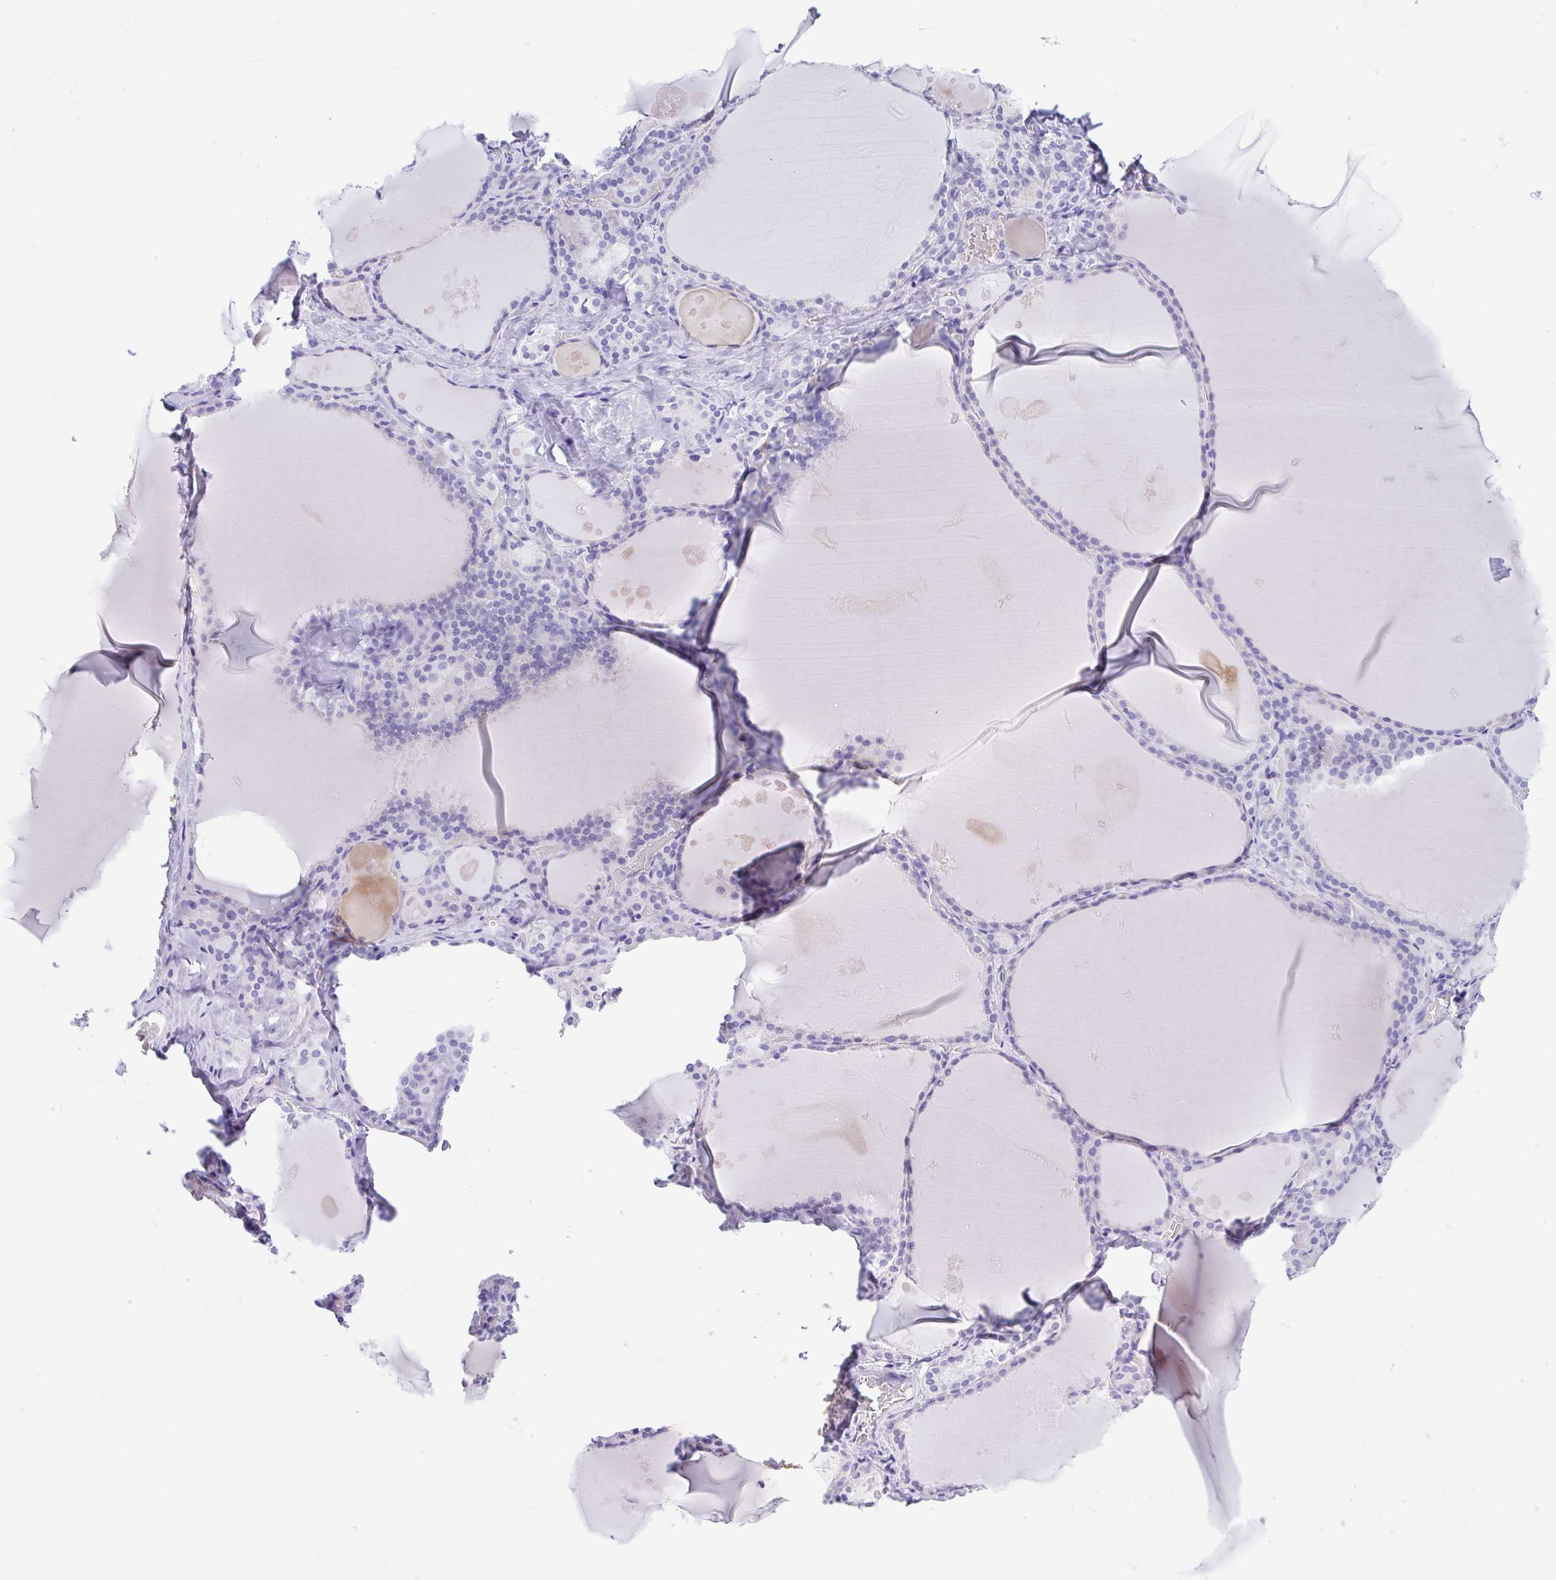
{"staining": {"intensity": "negative", "quantity": "none", "location": "none"}, "tissue": "thyroid gland", "cell_type": "Glandular cells", "image_type": "normal", "snomed": [{"axis": "morphology", "description": "Normal tissue, NOS"}, {"axis": "topography", "description": "Thyroid gland"}], "caption": "High power microscopy photomicrograph of an immunohistochemistry (IHC) image of unremarkable thyroid gland, revealing no significant expression in glandular cells. Brightfield microscopy of immunohistochemistry (IHC) stained with DAB (3,3'-diaminobenzidine) (brown) and hematoxylin (blue), captured at high magnification.", "gene": "ENSG00000274792", "patient": {"sex": "male", "age": 56}}